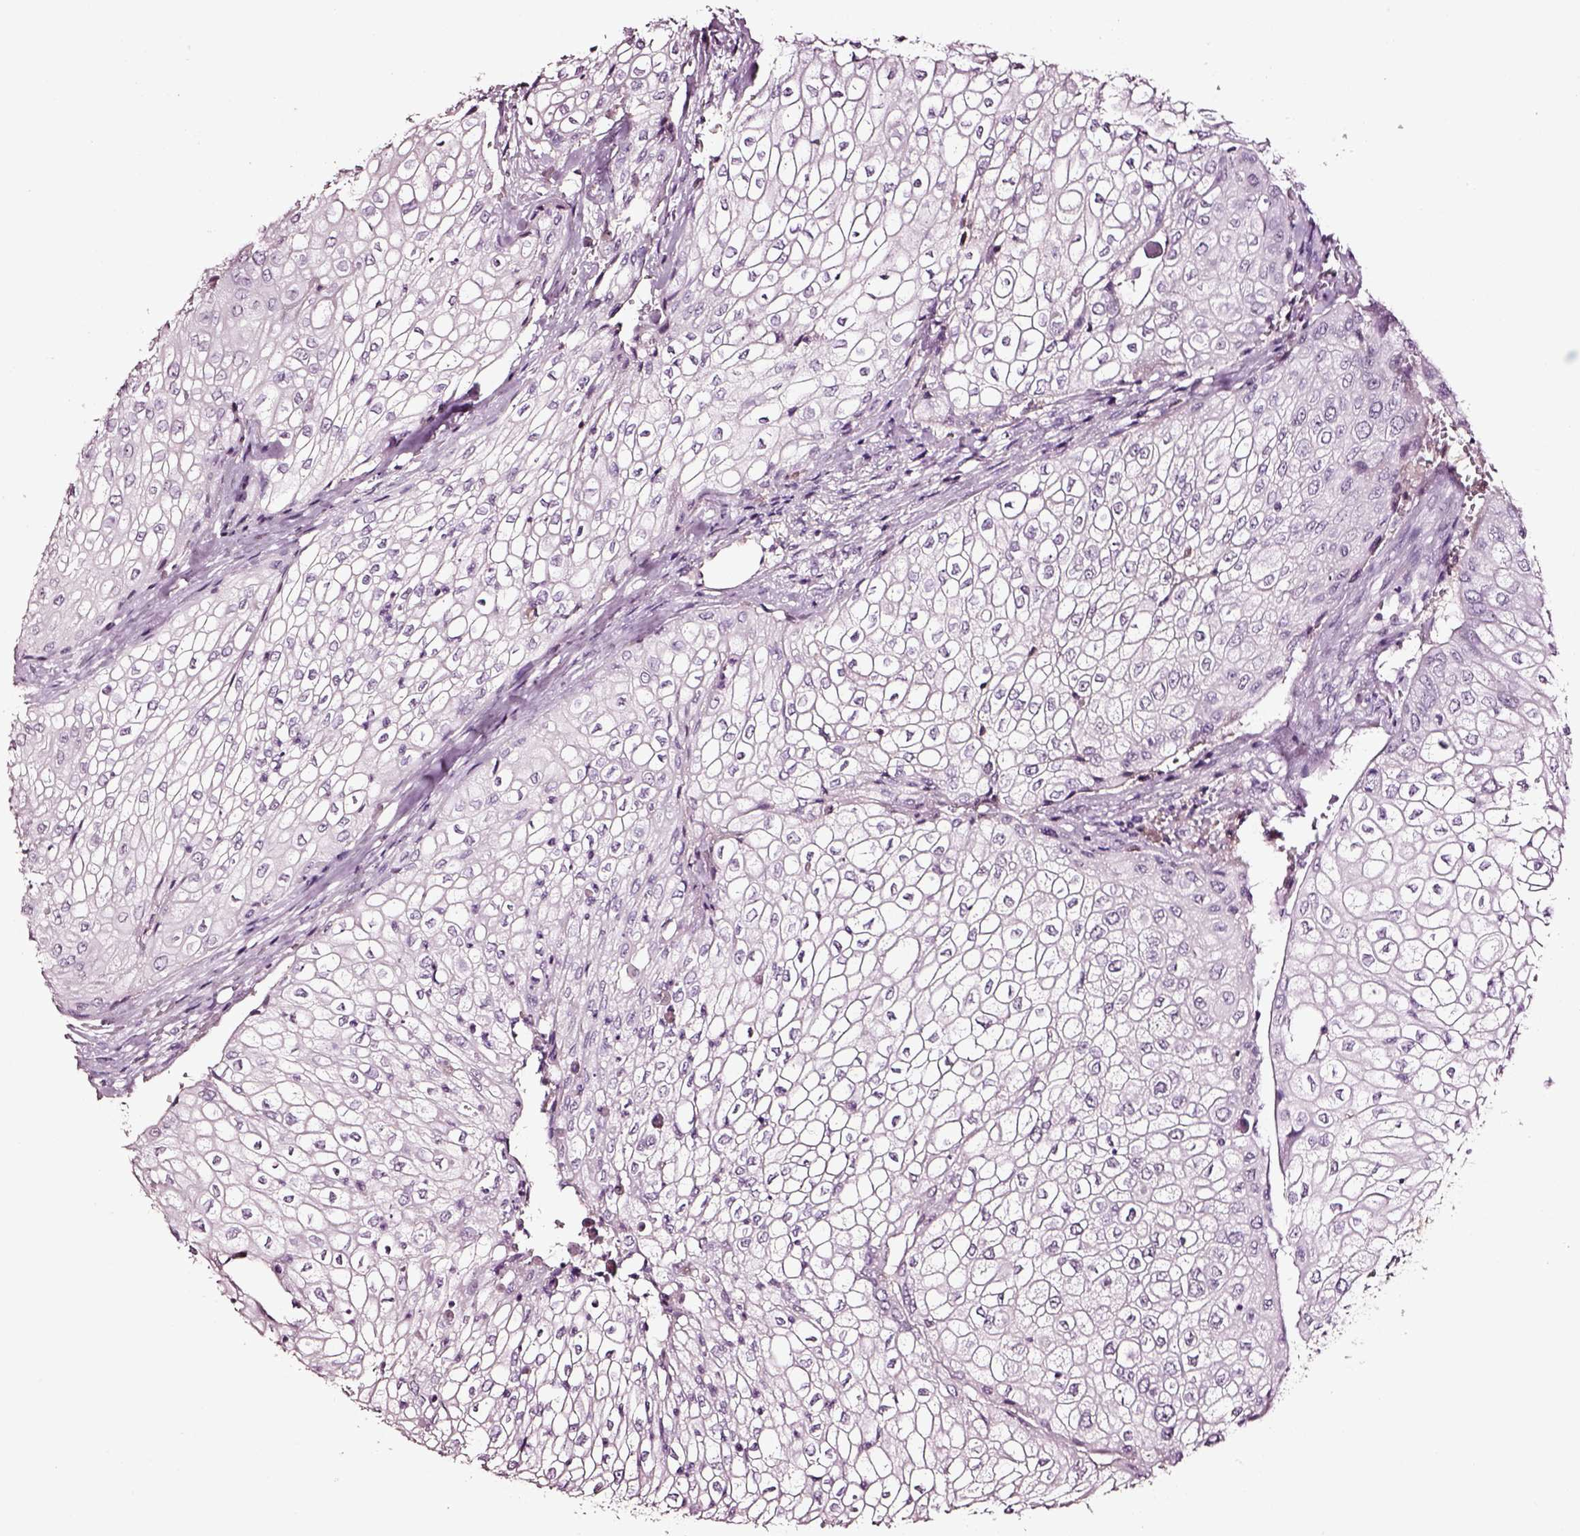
{"staining": {"intensity": "negative", "quantity": "none", "location": "none"}, "tissue": "urothelial cancer", "cell_type": "Tumor cells", "image_type": "cancer", "snomed": [{"axis": "morphology", "description": "Urothelial carcinoma, High grade"}, {"axis": "topography", "description": "Urinary bladder"}], "caption": "Human high-grade urothelial carcinoma stained for a protein using immunohistochemistry (IHC) reveals no staining in tumor cells.", "gene": "SMIM17", "patient": {"sex": "male", "age": 62}}